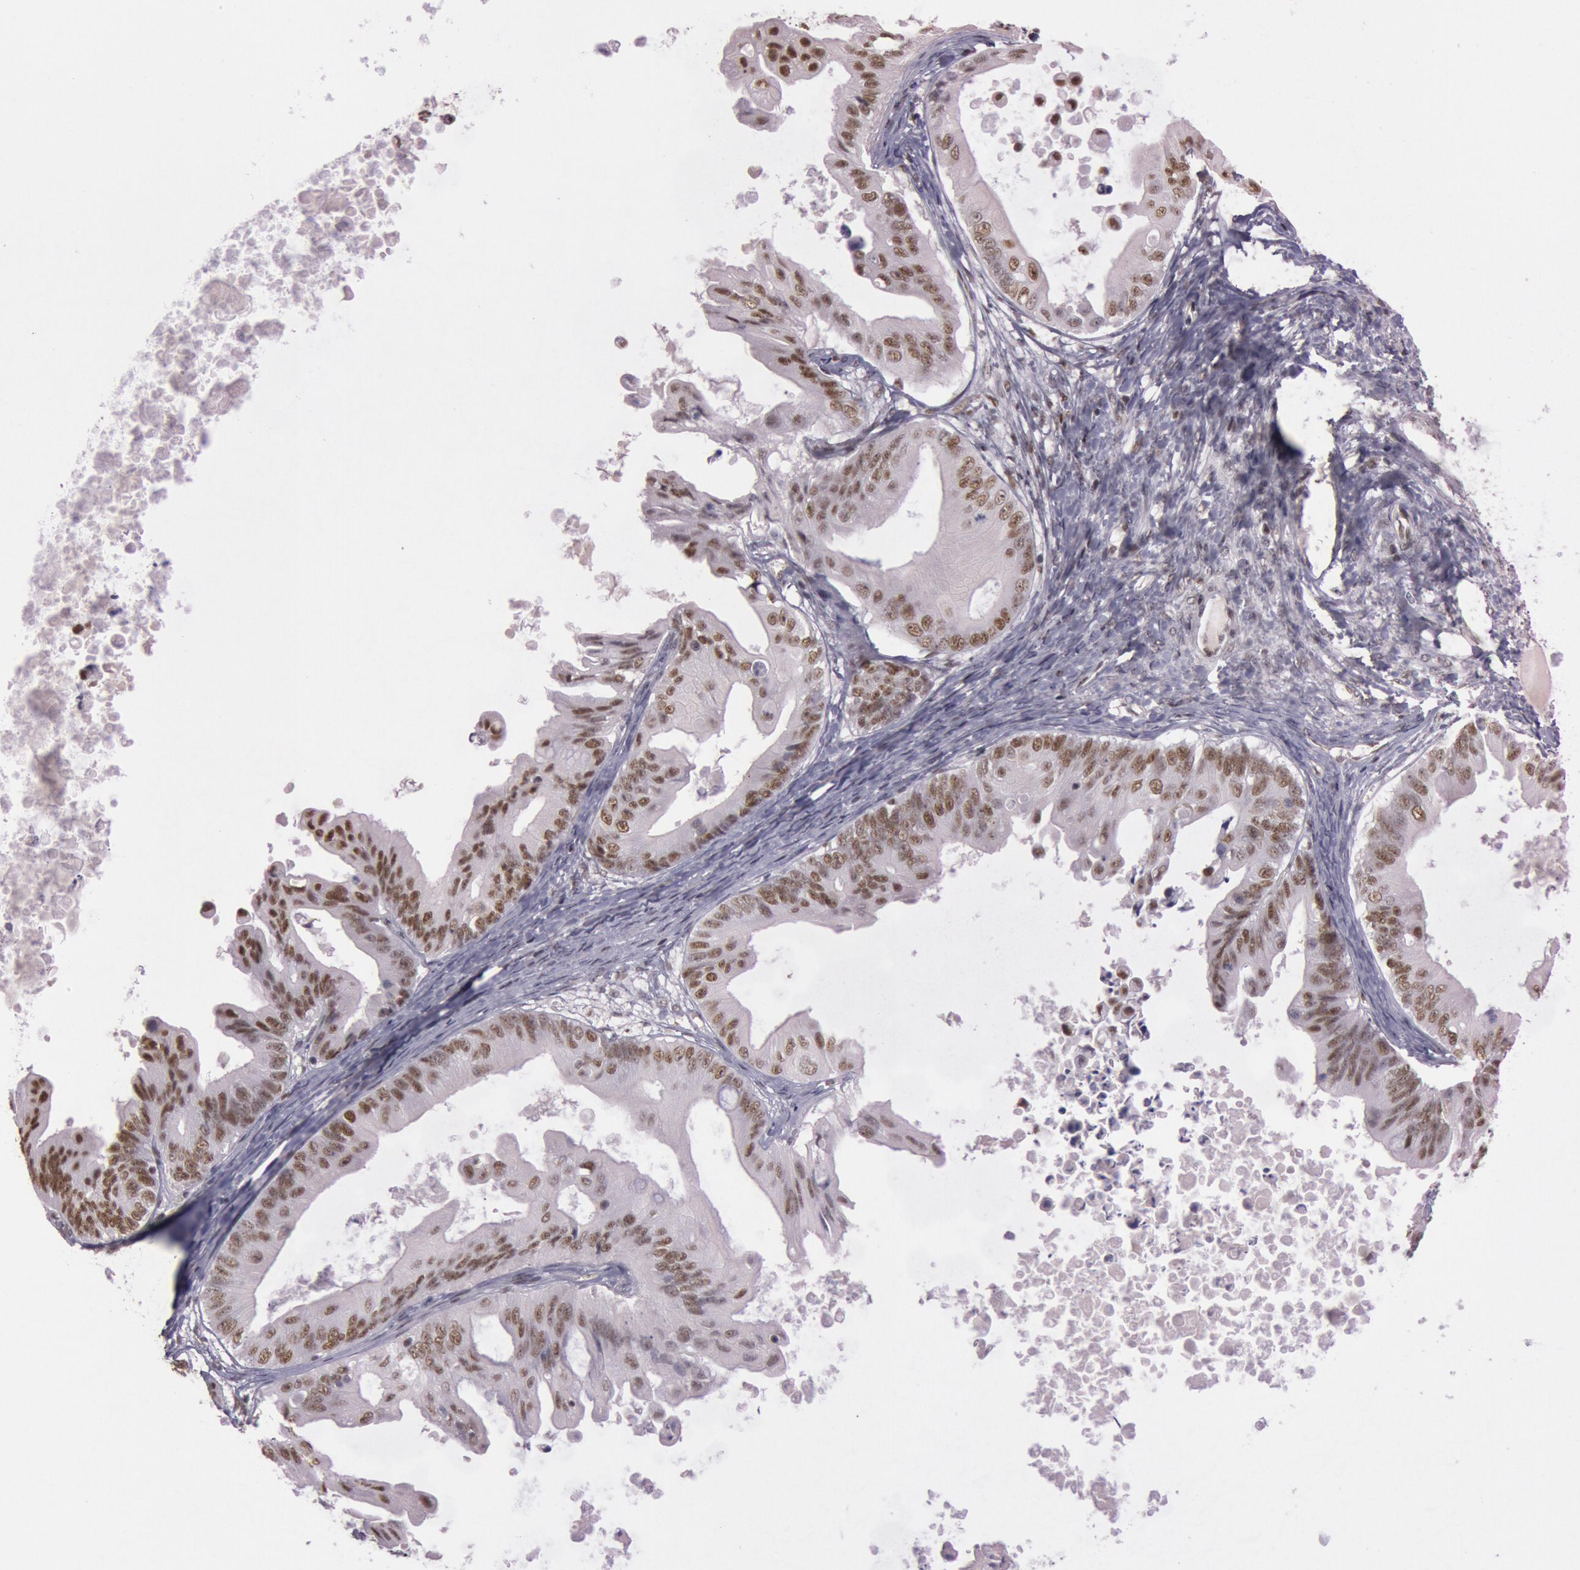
{"staining": {"intensity": "moderate", "quantity": ">75%", "location": "nuclear"}, "tissue": "ovarian cancer", "cell_type": "Tumor cells", "image_type": "cancer", "snomed": [{"axis": "morphology", "description": "Cystadenocarcinoma, mucinous, NOS"}, {"axis": "topography", "description": "Ovary"}], "caption": "Approximately >75% of tumor cells in human ovarian mucinous cystadenocarcinoma display moderate nuclear protein staining as visualized by brown immunohistochemical staining.", "gene": "TASL", "patient": {"sex": "female", "age": 37}}